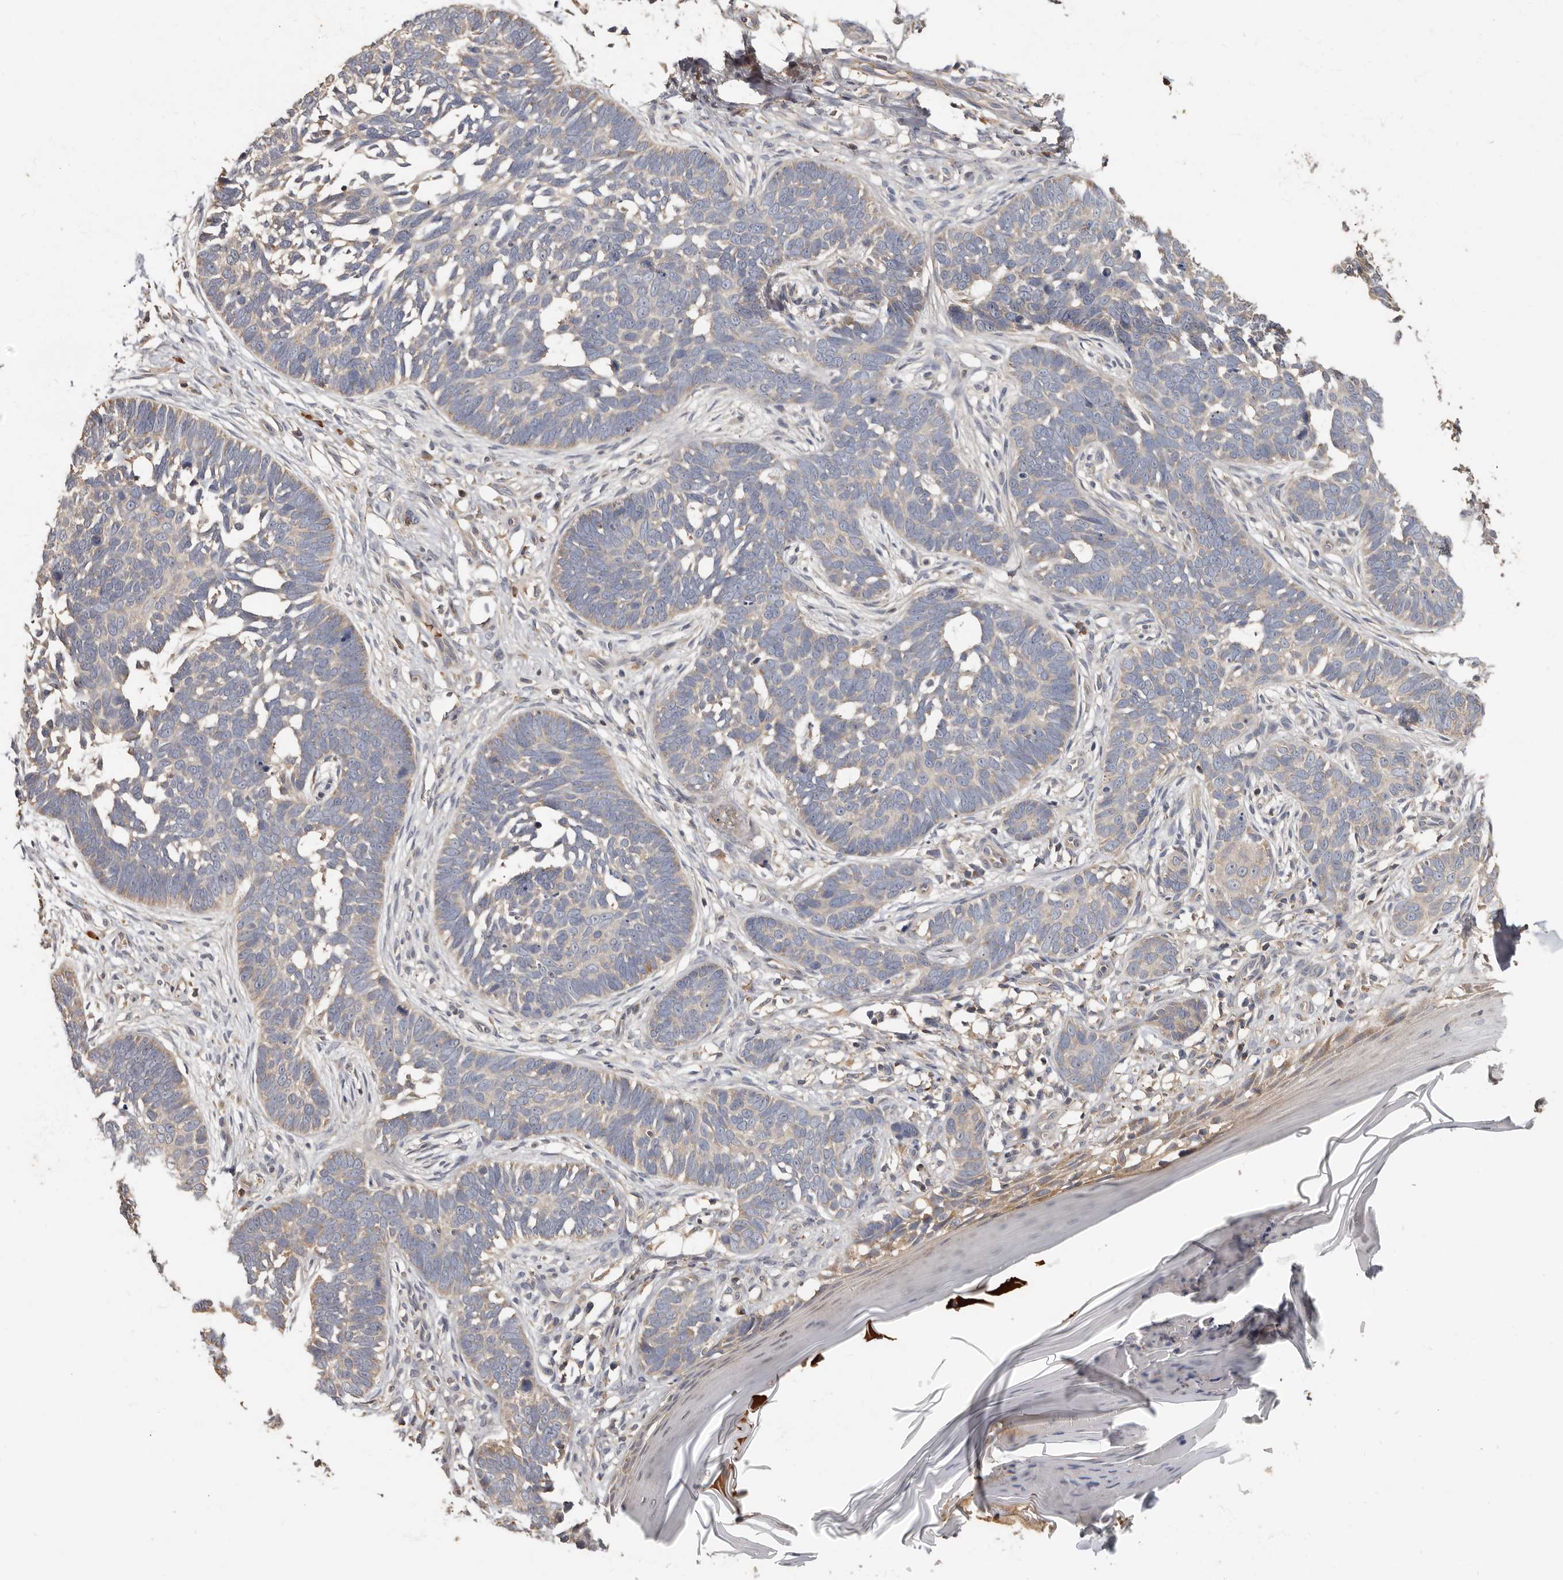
{"staining": {"intensity": "weak", "quantity": "<25%", "location": "cytoplasmic/membranous"}, "tissue": "skin cancer", "cell_type": "Tumor cells", "image_type": "cancer", "snomed": [{"axis": "morphology", "description": "Normal tissue, NOS"}, {"axis": "morphology", "description": "Basal cell carcinoma"}, {"axis": "topography", "description": "Skin"}], "caption": "This histopathology image is of basal cell carcinoma (skin) stained with IHC to label a protein in brown with the nuclei are counter-stained blue. There is no expression in tumor cells.", "gene": "KIF26B", "patient": {"sex": "male", "age": 77}}